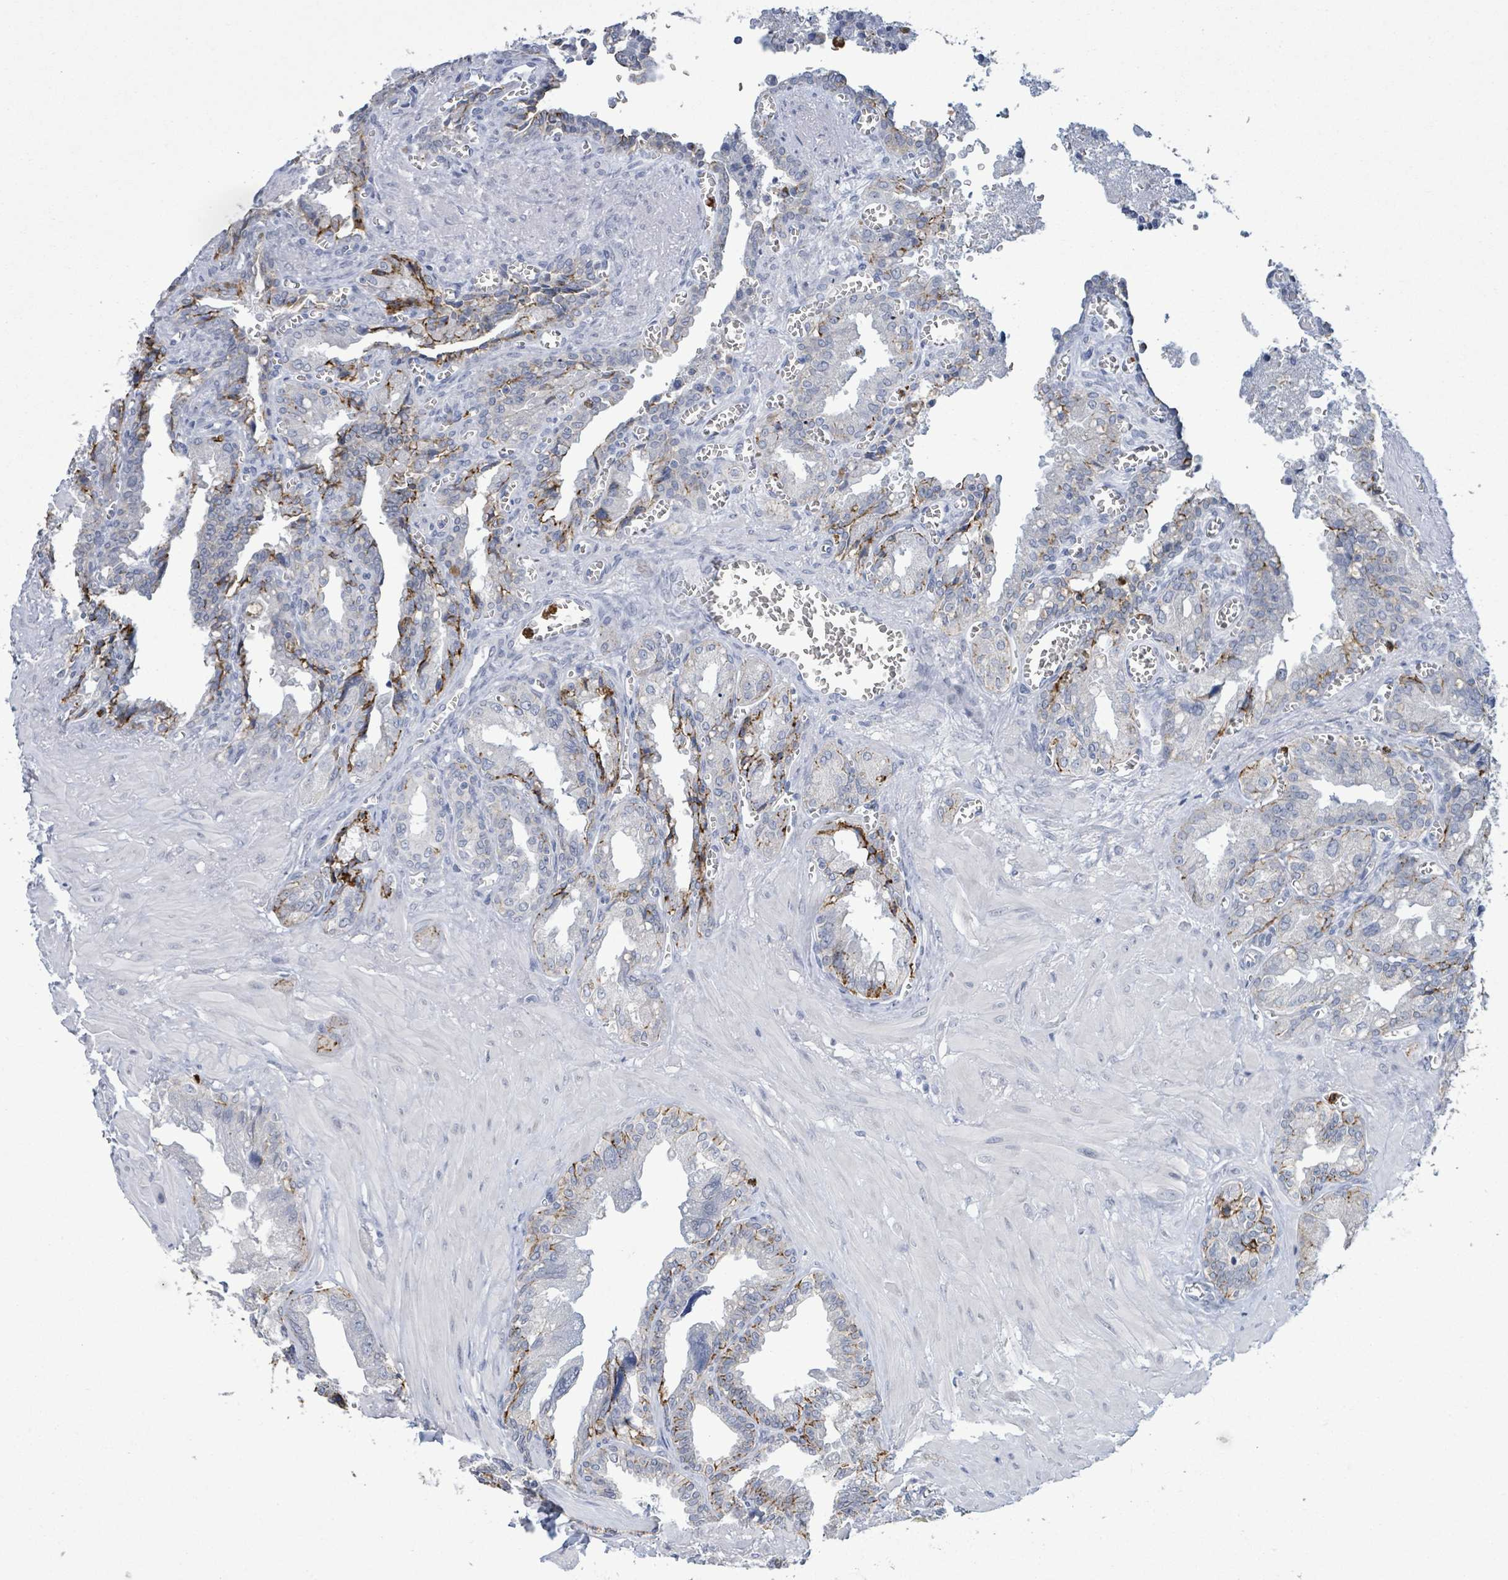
{"staining": {"intensity": "moderate", "quantity": "25%-75%", "location": "cytoplasmic/membranous"}, "tissue": "seminal vesicle", "cell_type": "Glandular cells", "image_type": "normal", "snomed": [{"axis": "morphology", "description": "Normal tissue, NOS"}, {"axis": "topography", "description": "Seminal veicle"}], "caption": "Human seminal vesicle stained for a protein (brown) displays moderate cytoplasmic/membranous positive expression in about 25%-75% of glandular cells.", "gene": "LCLAT1", "patient": {"sex": "male", "age": 67}}